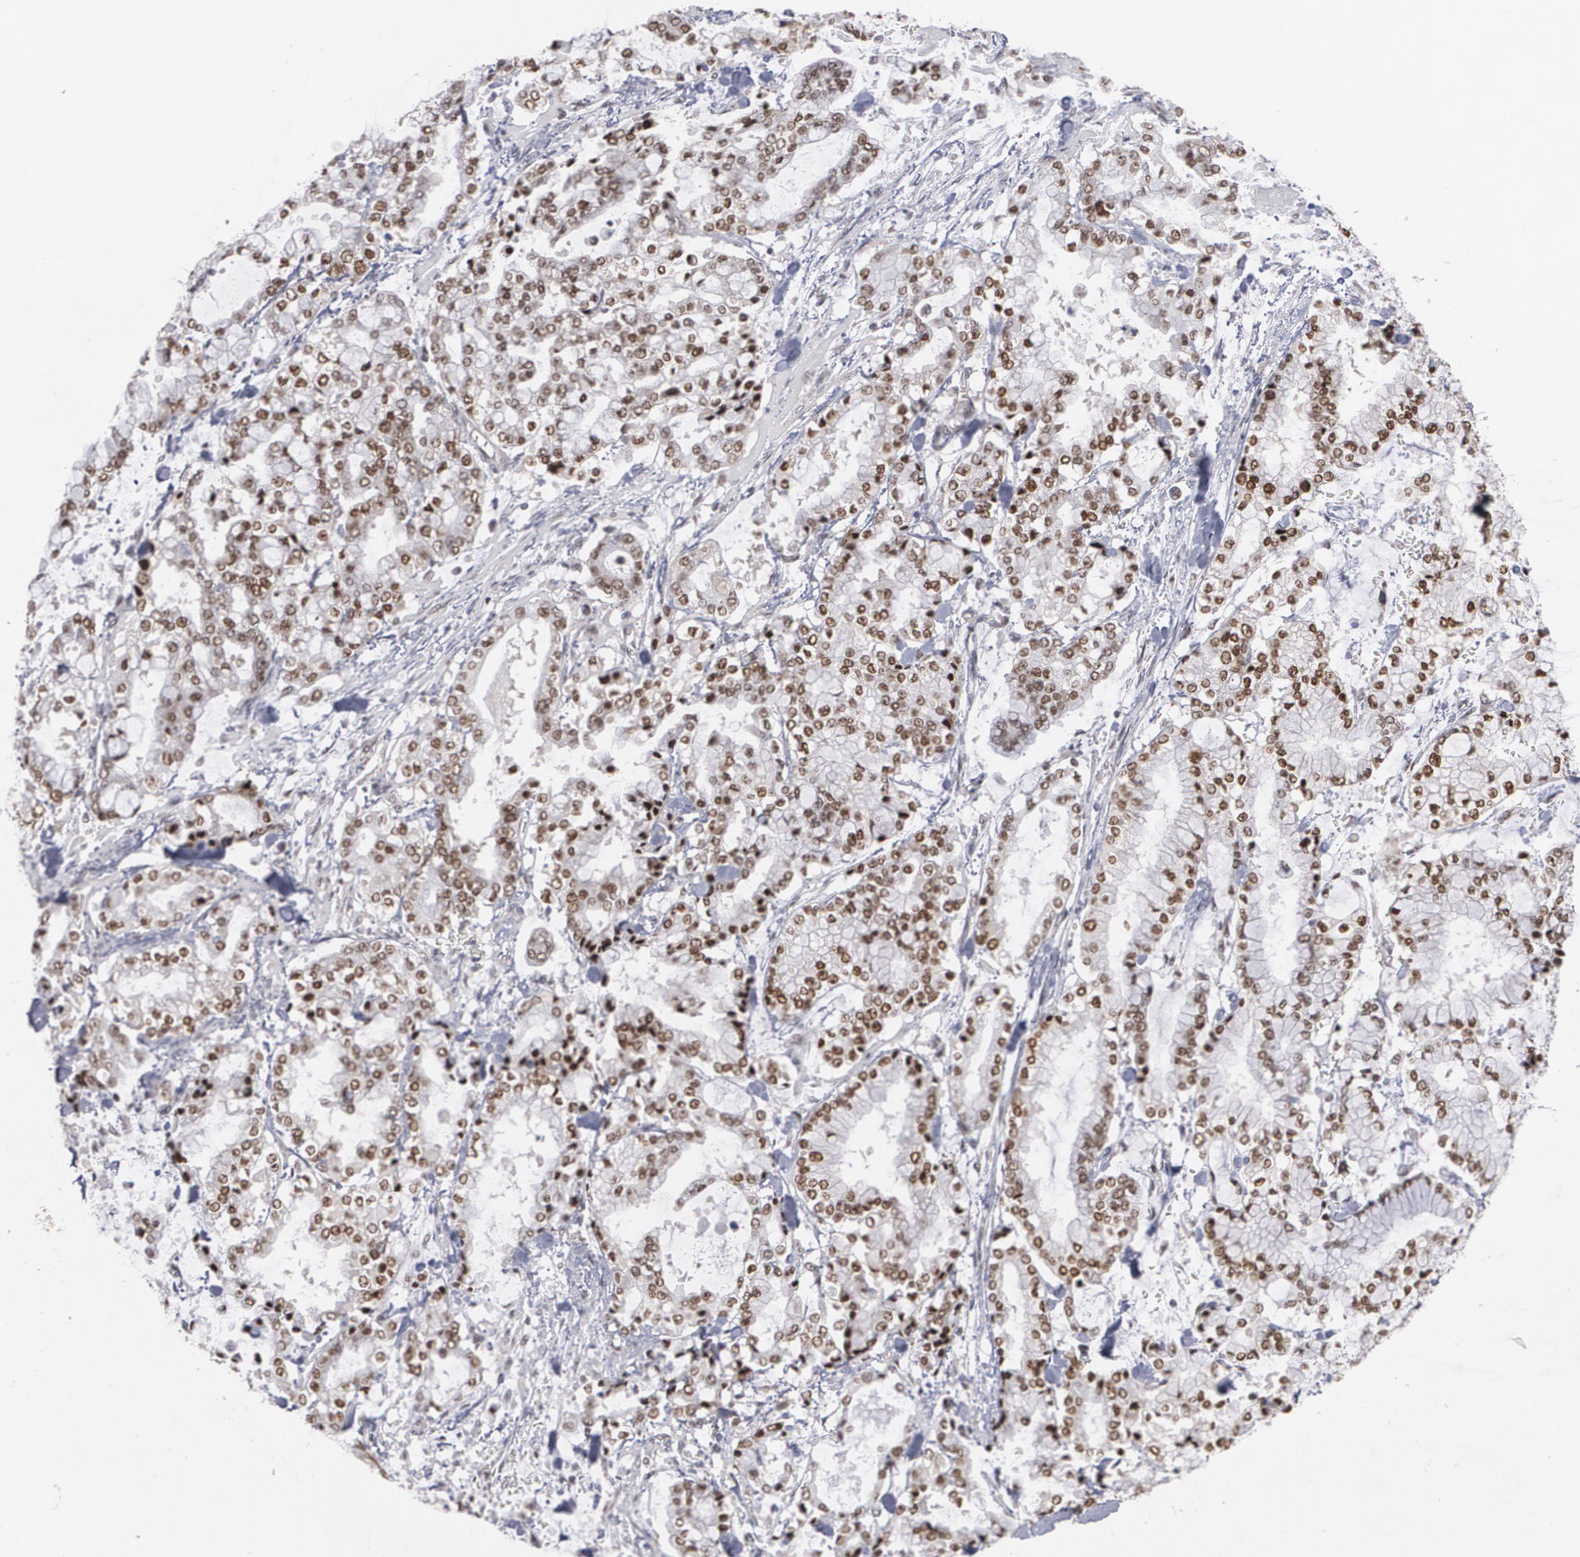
{"staining": {"intensity": "moderate", "quantity": ">75%", "location": "nuclear"}, "tissue": "stomach cancer", "cell_type": "Tumor cells", "image_type": "cancer", "snomed": [{"axis": "morphology", "description": "Normal tissue, NOS"}, {"axis": "morphology", "description": "Adenocarcinoma, NOS"}, {"axis": "topography", "description": "Stomach, upper"}, {"axis": "topography", "description": "Stomach"}], "caption": "Moderate nuclear staining is seen in about >75% of tumor cells in adenocarcinoma (stomach).", "gene": "INTS6", "patient": {"sex": "male", "age": 76}}